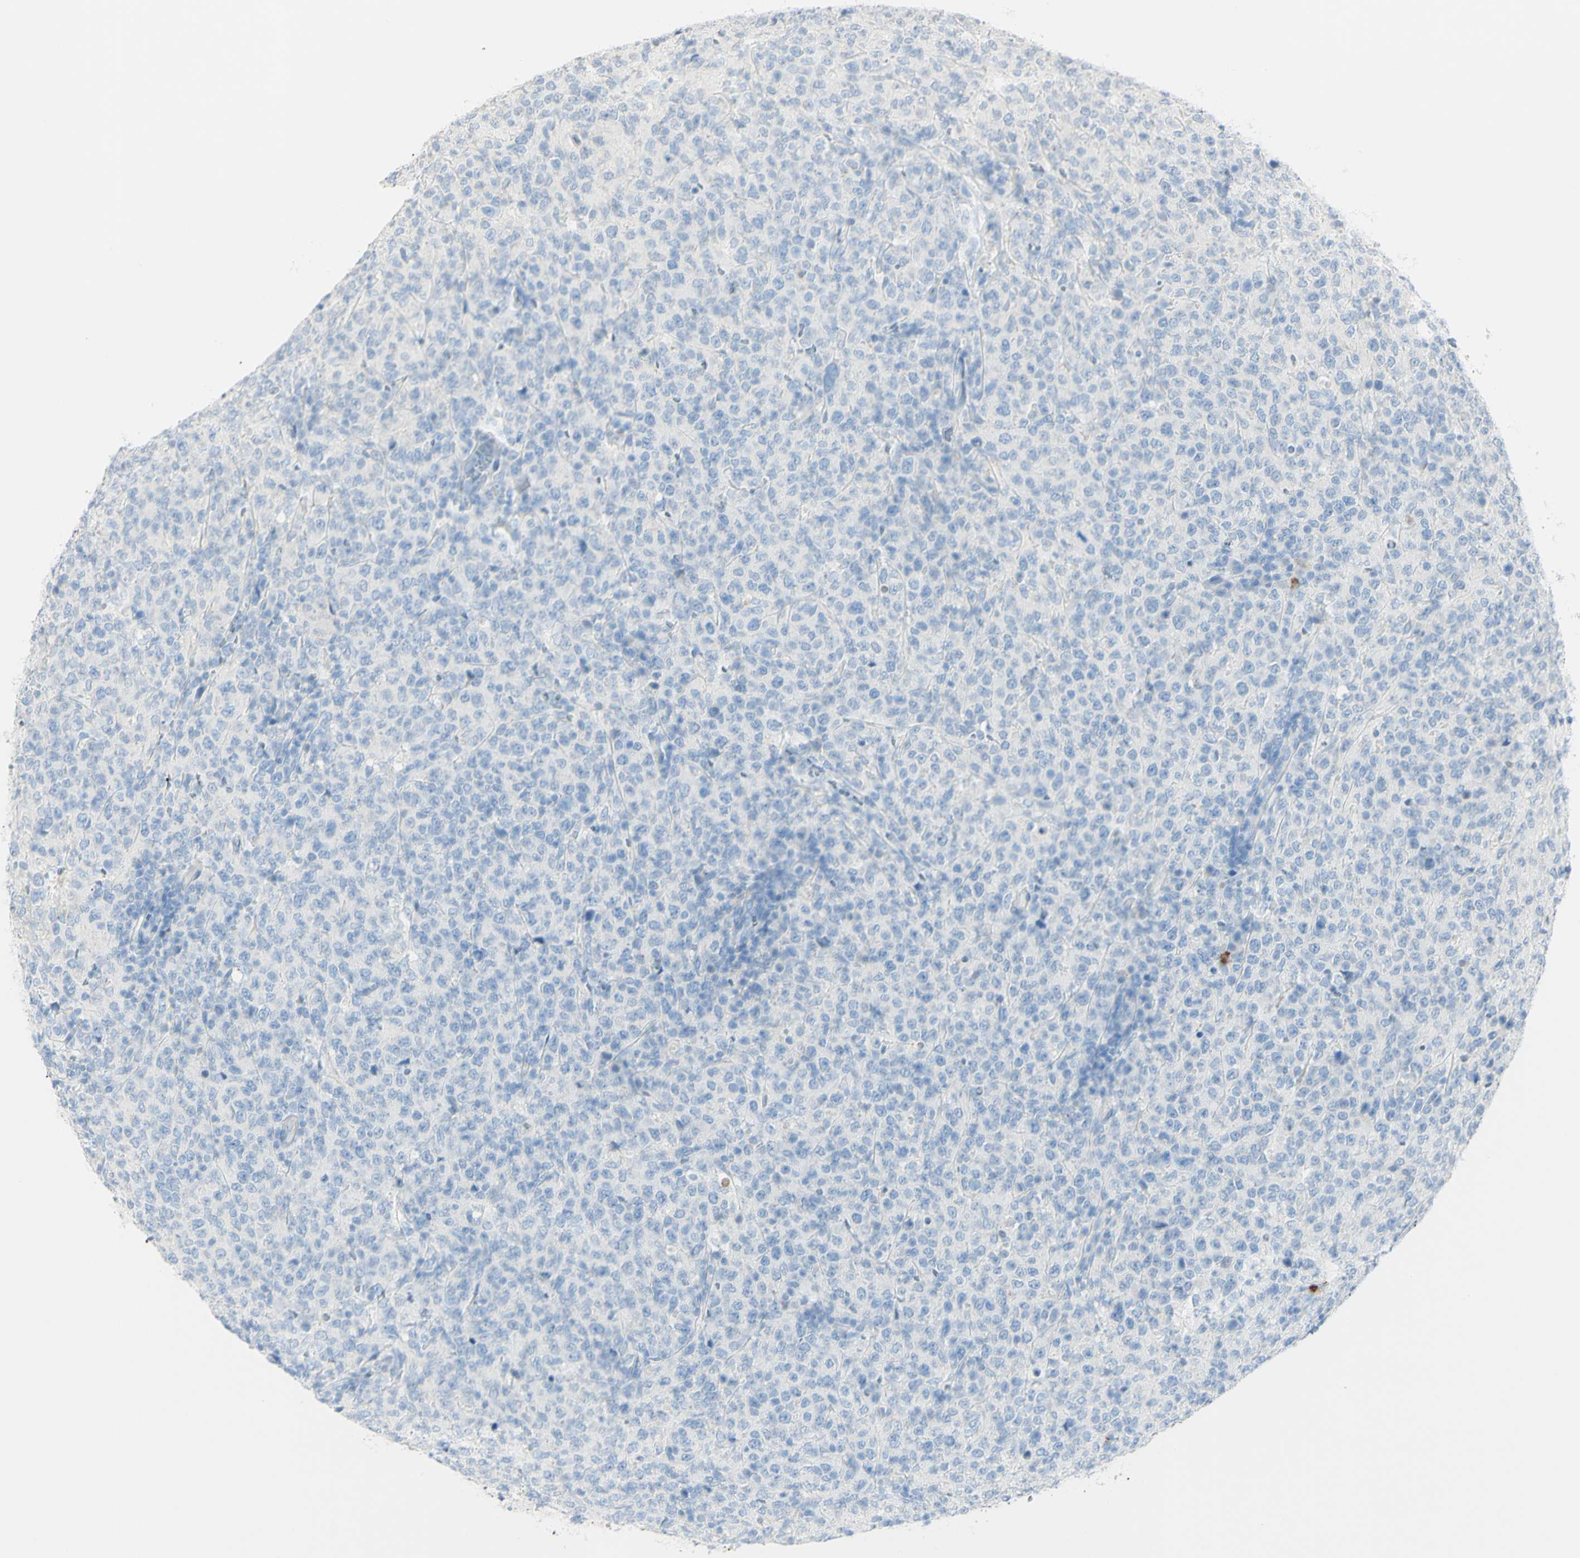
{"staining": {"intensity": "negative", "quantity": "none", "location": "none"}, "tissue": "lymphoma", "cell_type": "Tumor cells", "image_type": "cancer", "snomed": [{"axis": "morphology", "description": "Malignant lymphoma, non-Hodgkin's type, High grade"}, {"axis": "topography", "description": "Tonsil"}], "caption": "An immunohistochemistry histopathology image of malignant lymphoma, non-Hodgkin's type (high-grade) is shown. There is no staining in tumor cells of malignant lymphoma, non-Hodgkin's type (high-grade).", "gene": "LETM1", "patient": {"sex": "female", "age": 36}}